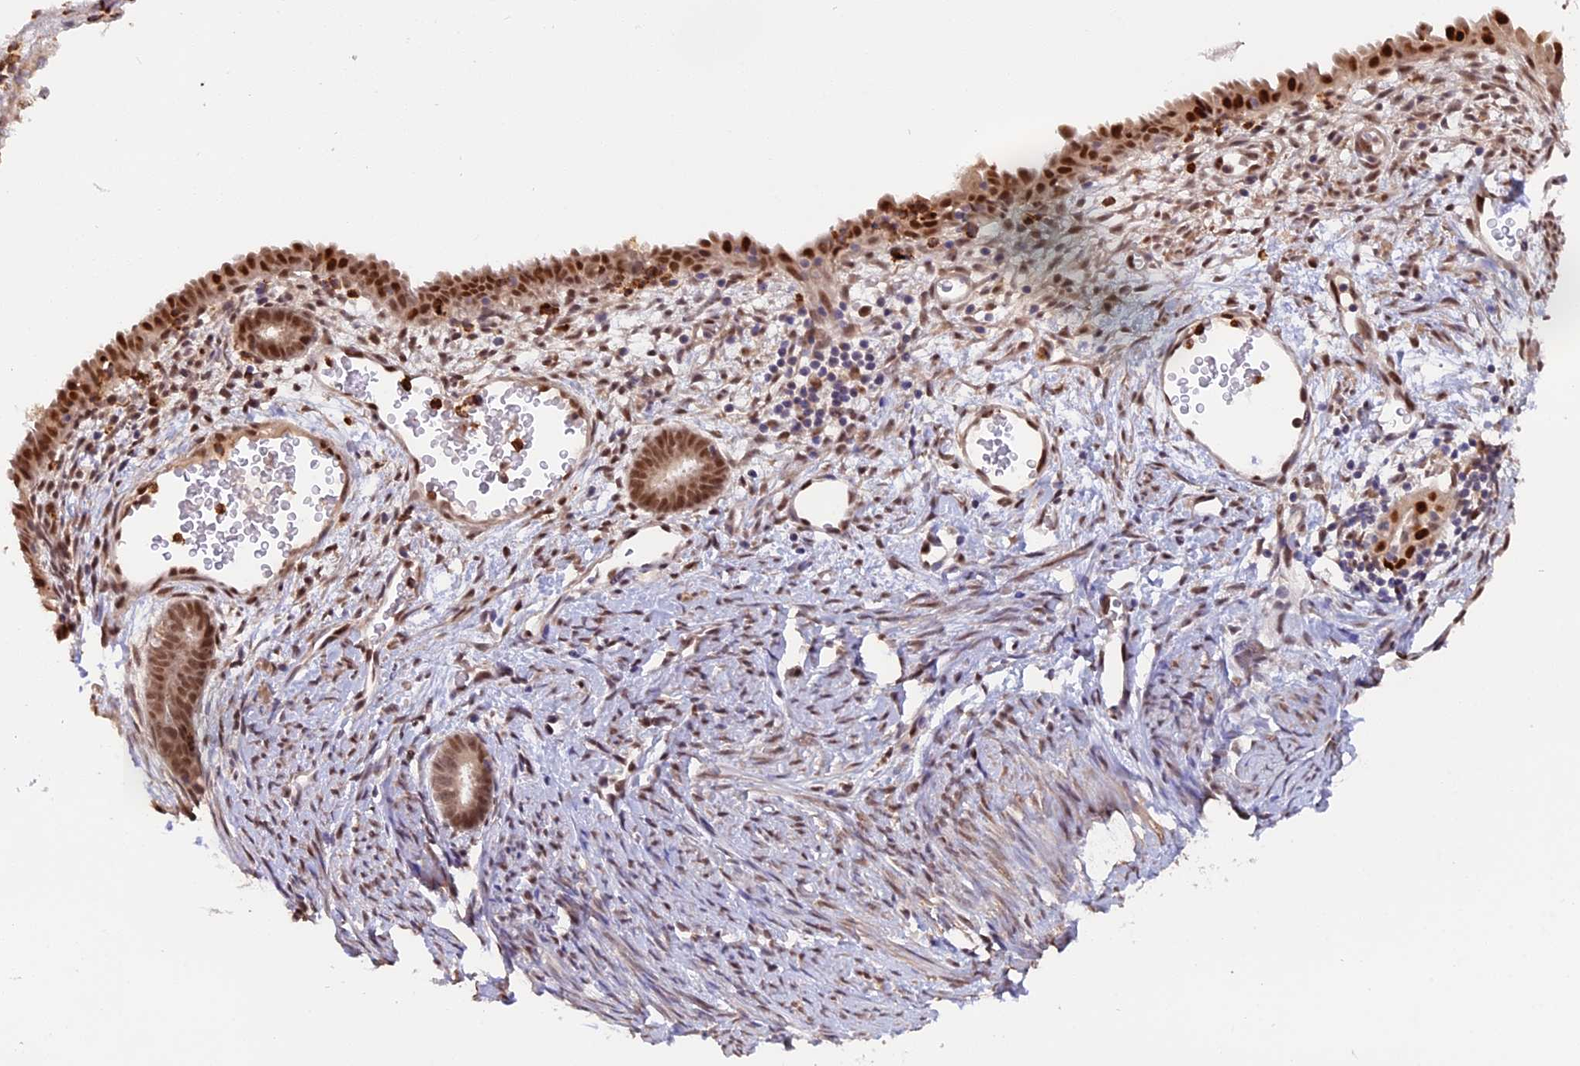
{"staining": {"intensity": "strong", "quantity": ">75%", "location": "nuclear"}, "tissue": "endometrial cancer", "cell_type": "Tumor cells", "image_type": "cancer", "snomed": [{"axis": "morphology", "description": "Adenocarcinoma, NOS"}, {"axis": "topography", "description": "Endometrium"}], "caption": "Endometrial cancer (adenocarcinoma) tissue shows strong nuclear positivity in approximately >75% of tumor cells (Brightfield microscopy of DAB IHC at high magnification).", "gene": "FAM118B", "patient": {"sex": "female", "age": 51}}